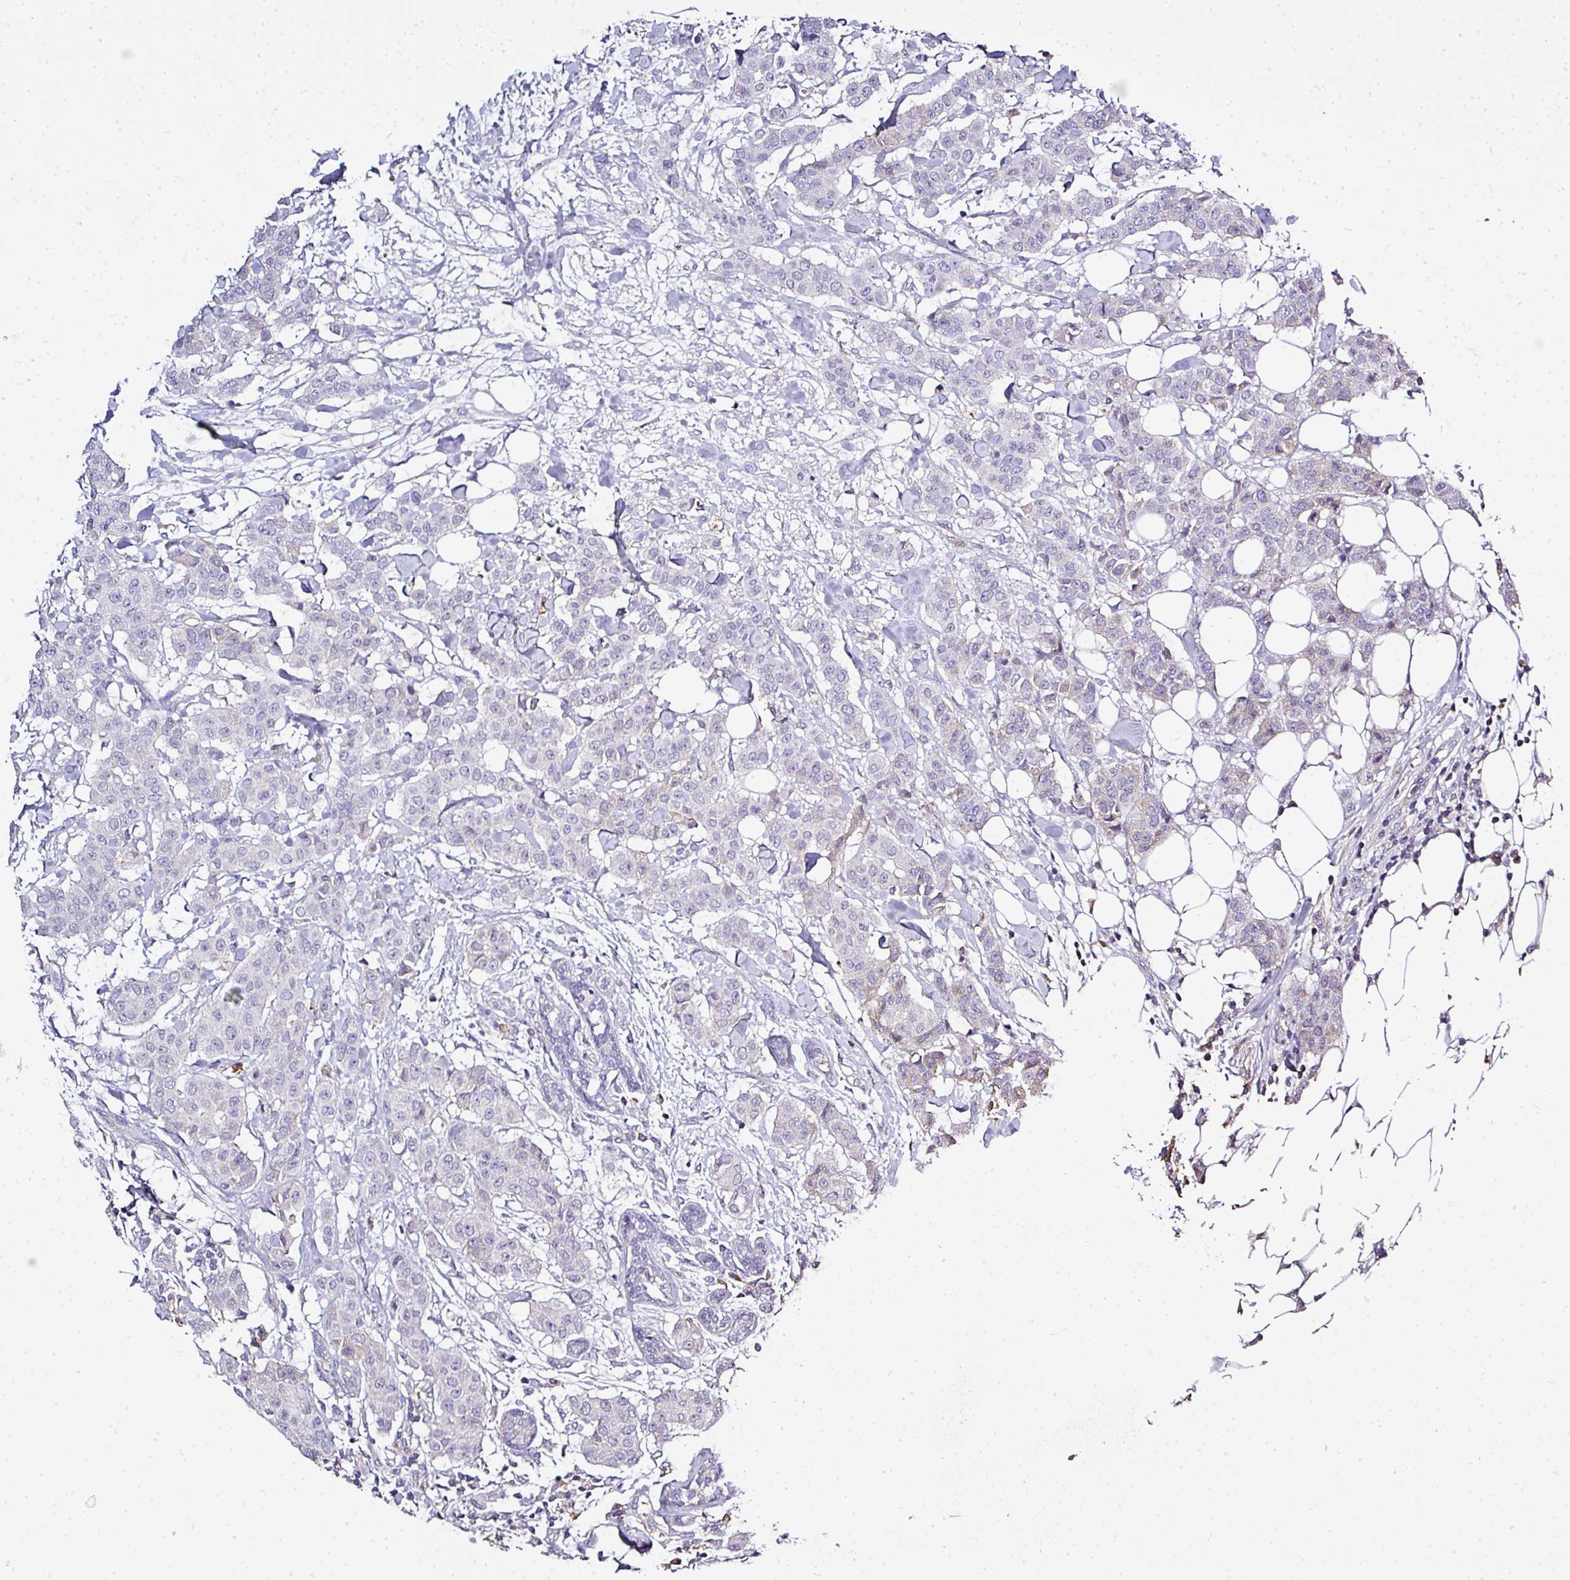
{"staining": {"intensity": "negative", "quantity": "none", "location": "none"}, "tissue": "breast cancer", "cell_type": "Tumor cells", "image_type": "cancer", "snomed": [{"axis": "morphology", "description": "Duct carcinoma"}, {"axis": "topography", "description": "Breast"}], "caption": "A photomicrograph of breast cancer (invasive ductal carcinoma) stained for a protein exhibits no brown staining in tumor cells. Brightfield microscopy of immunohistochemistry stained with DAB (brown) and hematoxylin (blue), captured at high magnification.", "gene": "CAB39L", "patient": {"sex": "female", "age": 40}}